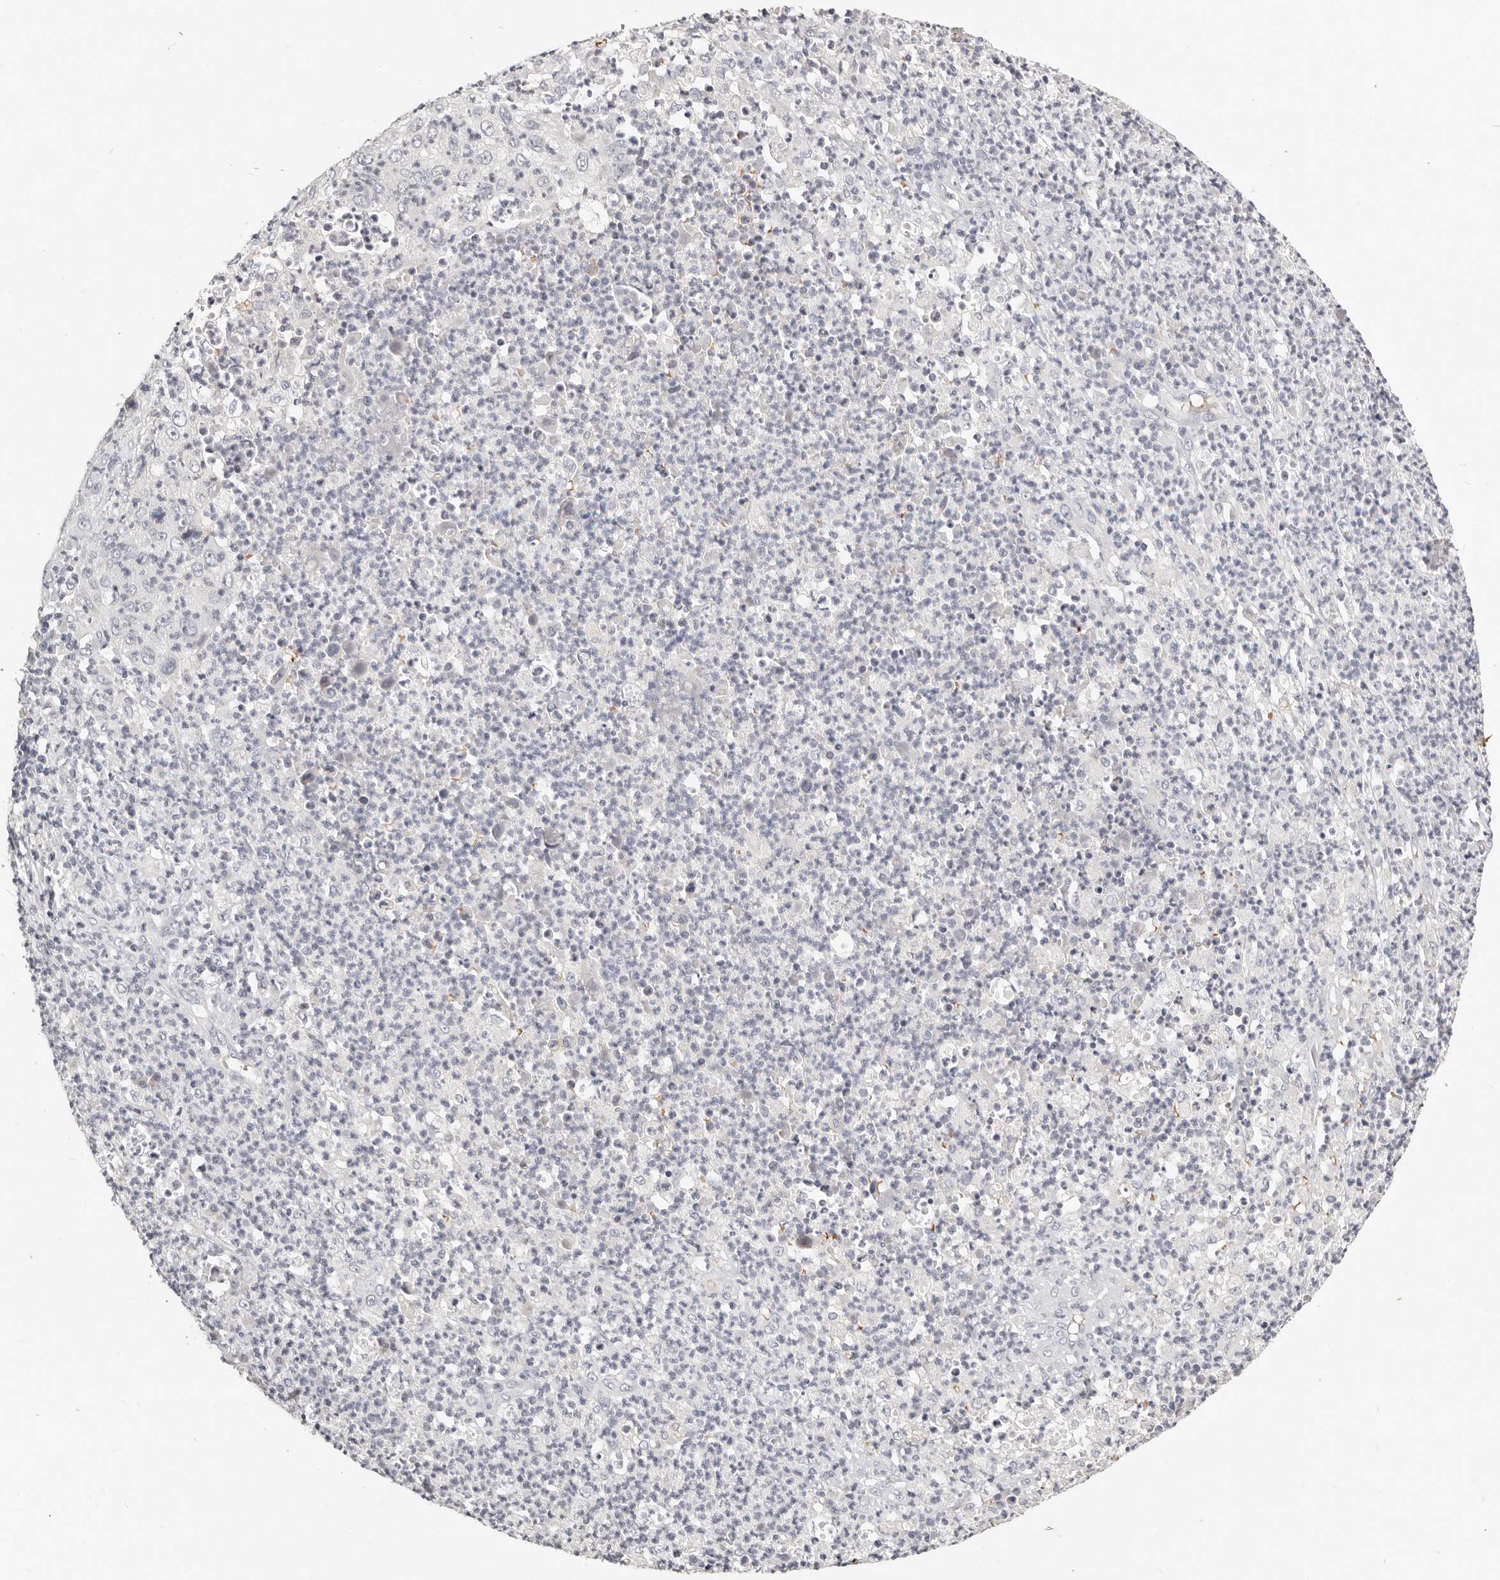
{"staining": {"intensity": "negative", "quantity": "none", "location": "none"}, "tissue": "cervical cancer", "cell_type": "Tumor cells", "image_type": "cancer", "snomed": [{"axis": "morphology", "description": "Squamous cell carcinoma, NOS"}, {"axis": "topography", "description": "Cervix"}], "caption": "A micrograph of human cervical squamous cell carcinoma is negative for staining in tumor cells.", "gene": "TMEM63B", "patient": {"sex": "female", "age": 30}}